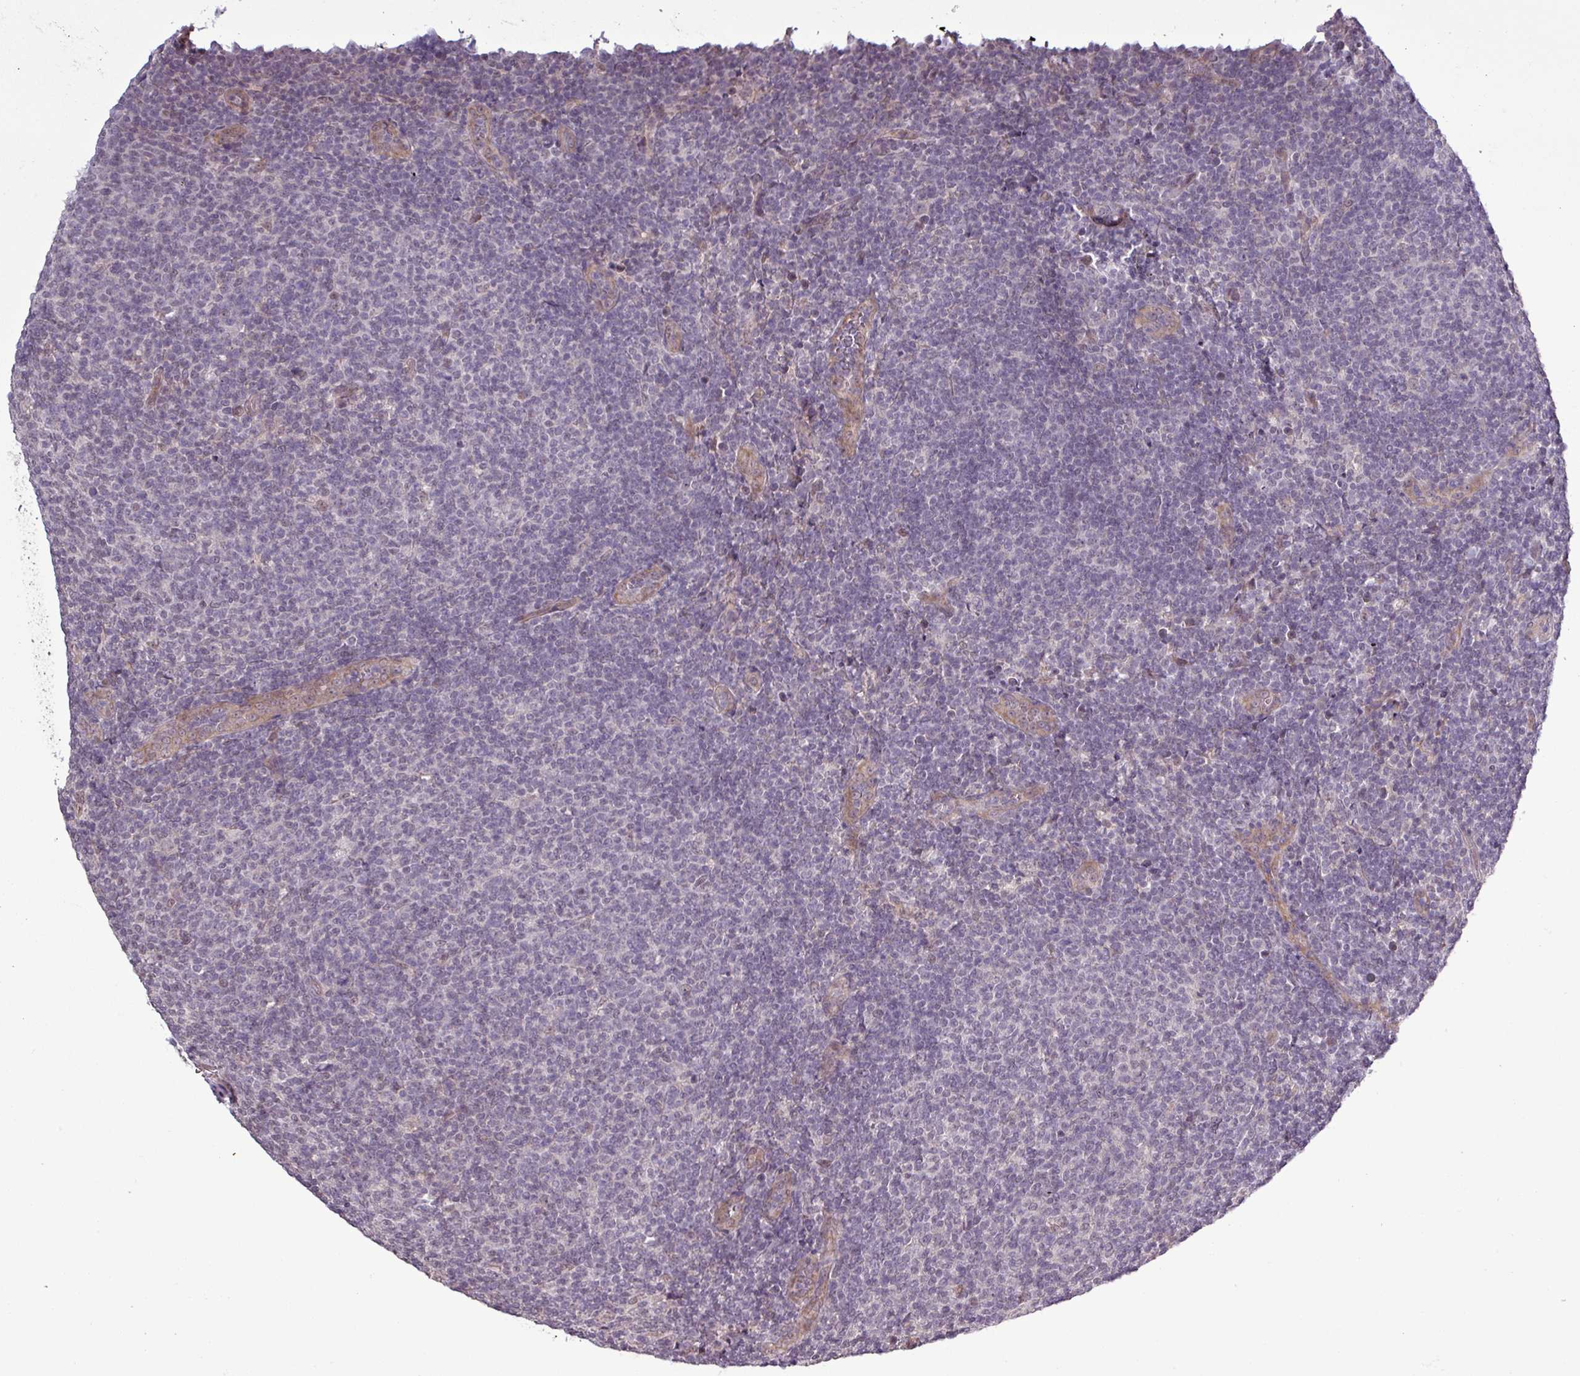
{"staining": {"intensity": "negative", "quantity": "none", "location": "none"}, "tissue": "lymphoma", "cell_type": "Tumor cells", "image_type": "cancer", "snomed": [{"axis": "morphology", "description": "Malignant lymphoma, non-Hodgkin's type, Low grade"}, {"axis": "topography", "description": "Lymph node"}], "caption": "Tumor cells are negative for brown protein staining in lymphoma. Nuclei are stained in blue.", "gene": "GPT2", "patient": {"sex": "male", "age": 66}}